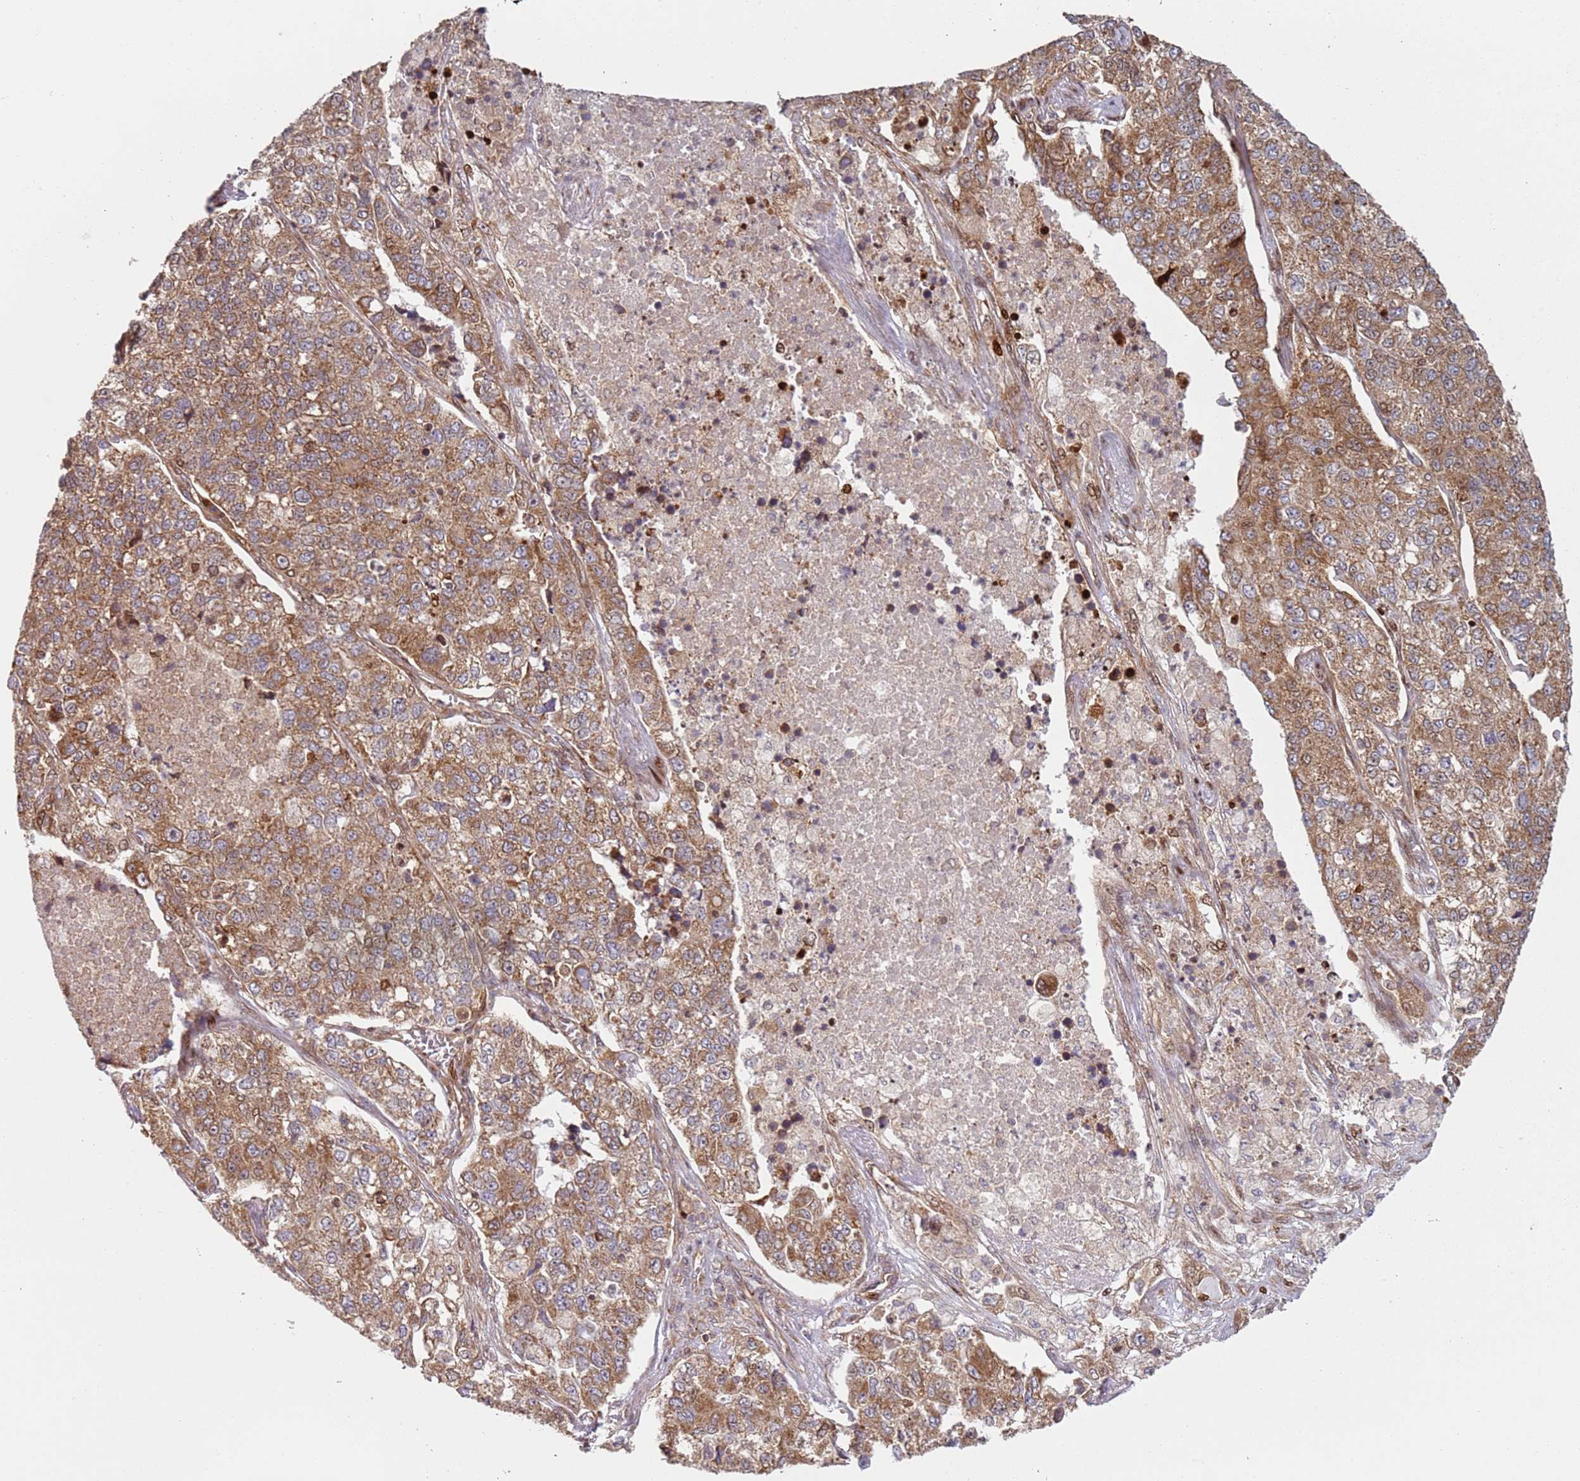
{"staining": {"intensity": "moderate", "quantity": ">75%", "location": "cytoplasmic/membranous"}, "tissue": "lung cancer", "cell_type": "Tumor cells", "image_type": "cancer", "snomed": [{"axis": "morphology", "description": "Adenocarcinoma, NOS"}, {"axis": "topography", "description": "Lung"}], "caption": "Human lung adenocarcinoma stained with a brown dye displays moderate cytoplasmic/membranous positive expression in approximately >75% of tumor cells.", "gene": "HNRNPLL", "patient": {"sex": "male", "age": 49}}